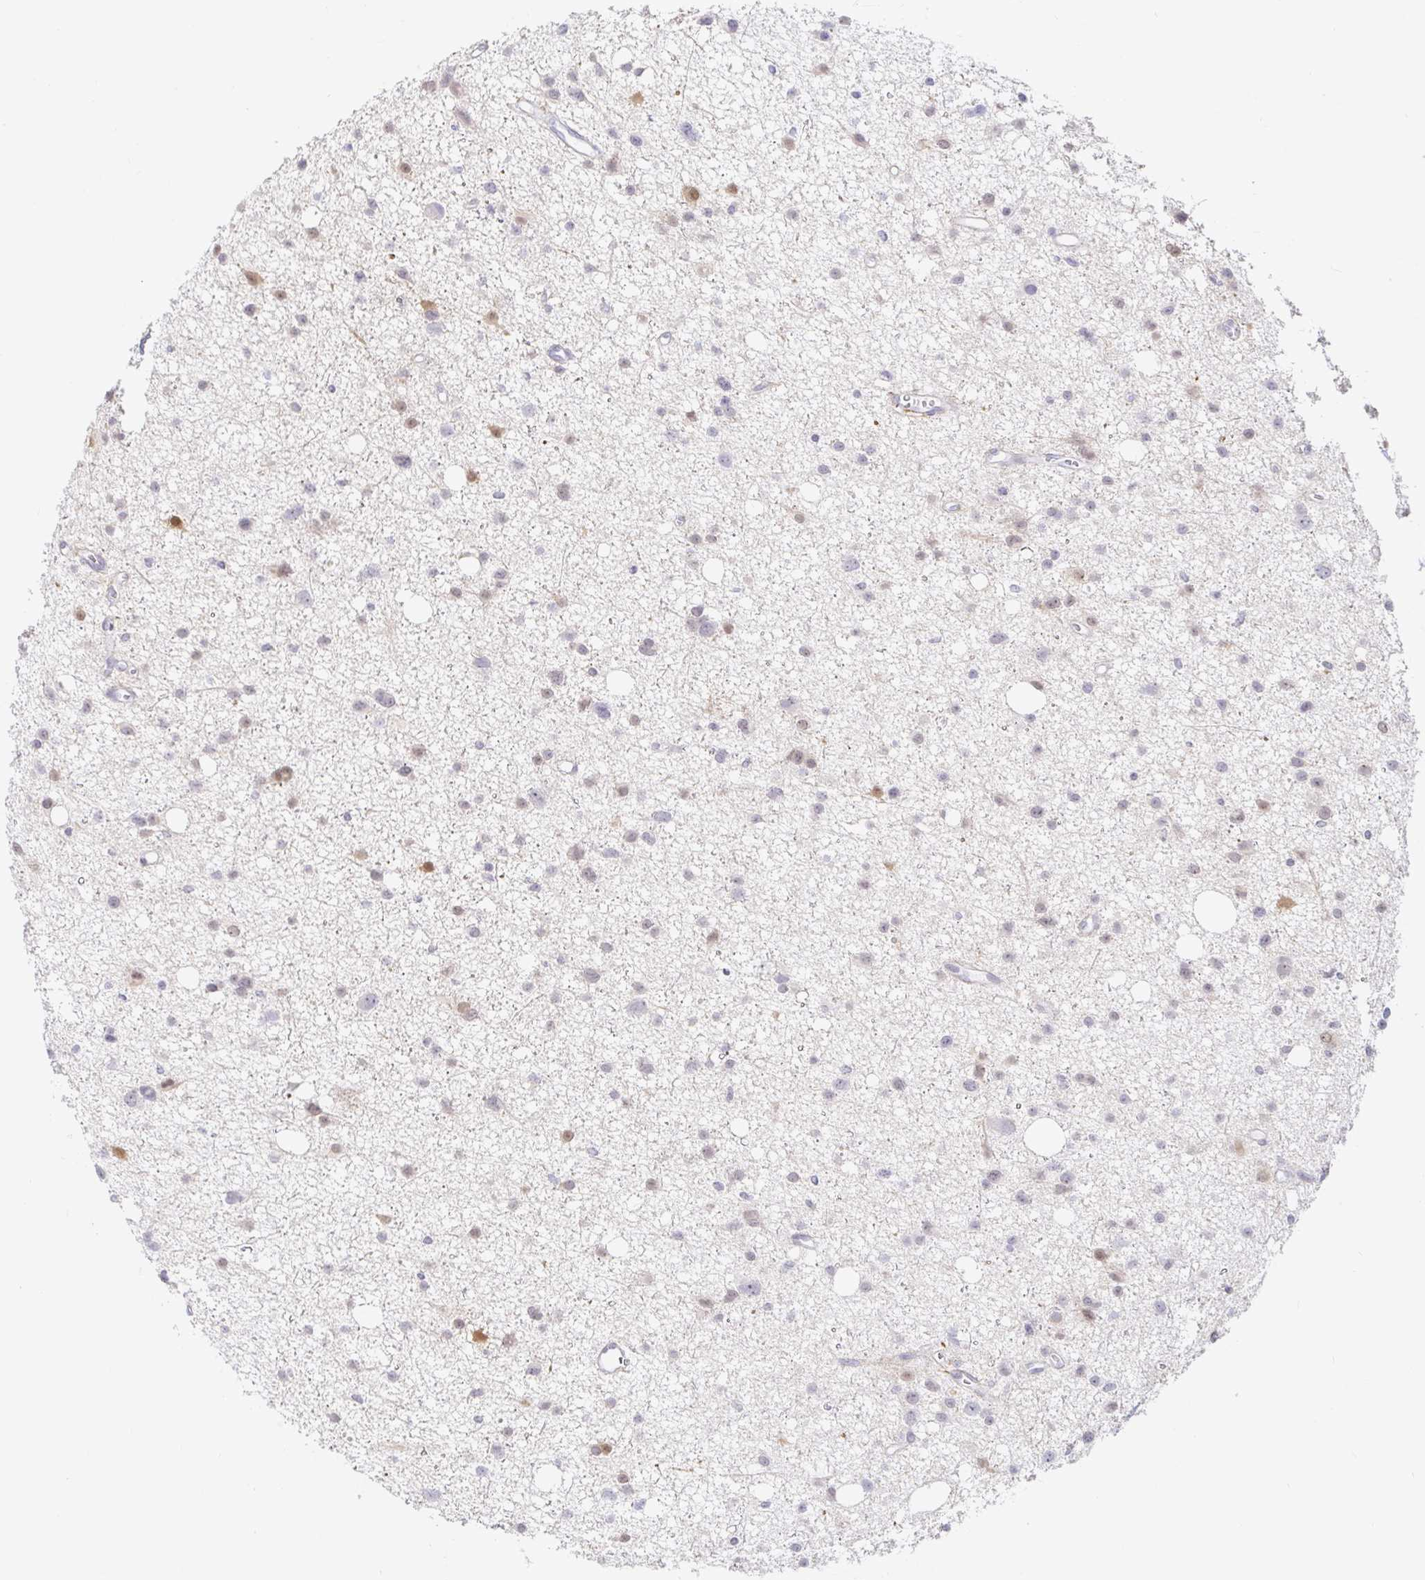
{"staining": {"intensity": "moderate", "quantity": "<25%", "location": "cytoplasmic/membranous,nuclear"}, "tissue": "glioma", "cell_type": "Tumor cells", "image_type": "cancer", "snomed": [{"axis": "morphology", "description": "Glioma, malignant, High grade"}, {"axis": "topography", "description": "Brain"}], "caption": "Immunohistochemical staining of human malignant high-grade glioma shows low levels of moderate cytoplasmic/membranous and nuclear protein positivity in approximately <25% of tumor cells. Using DAB (3,3'-diaminobenzidine) (brown) and hematoxylin (blue) stains, captured at high magnification using brightfield microscopy.", "gene": "PPP1R1B", "patient": {"sex": "male", "age": 23}}